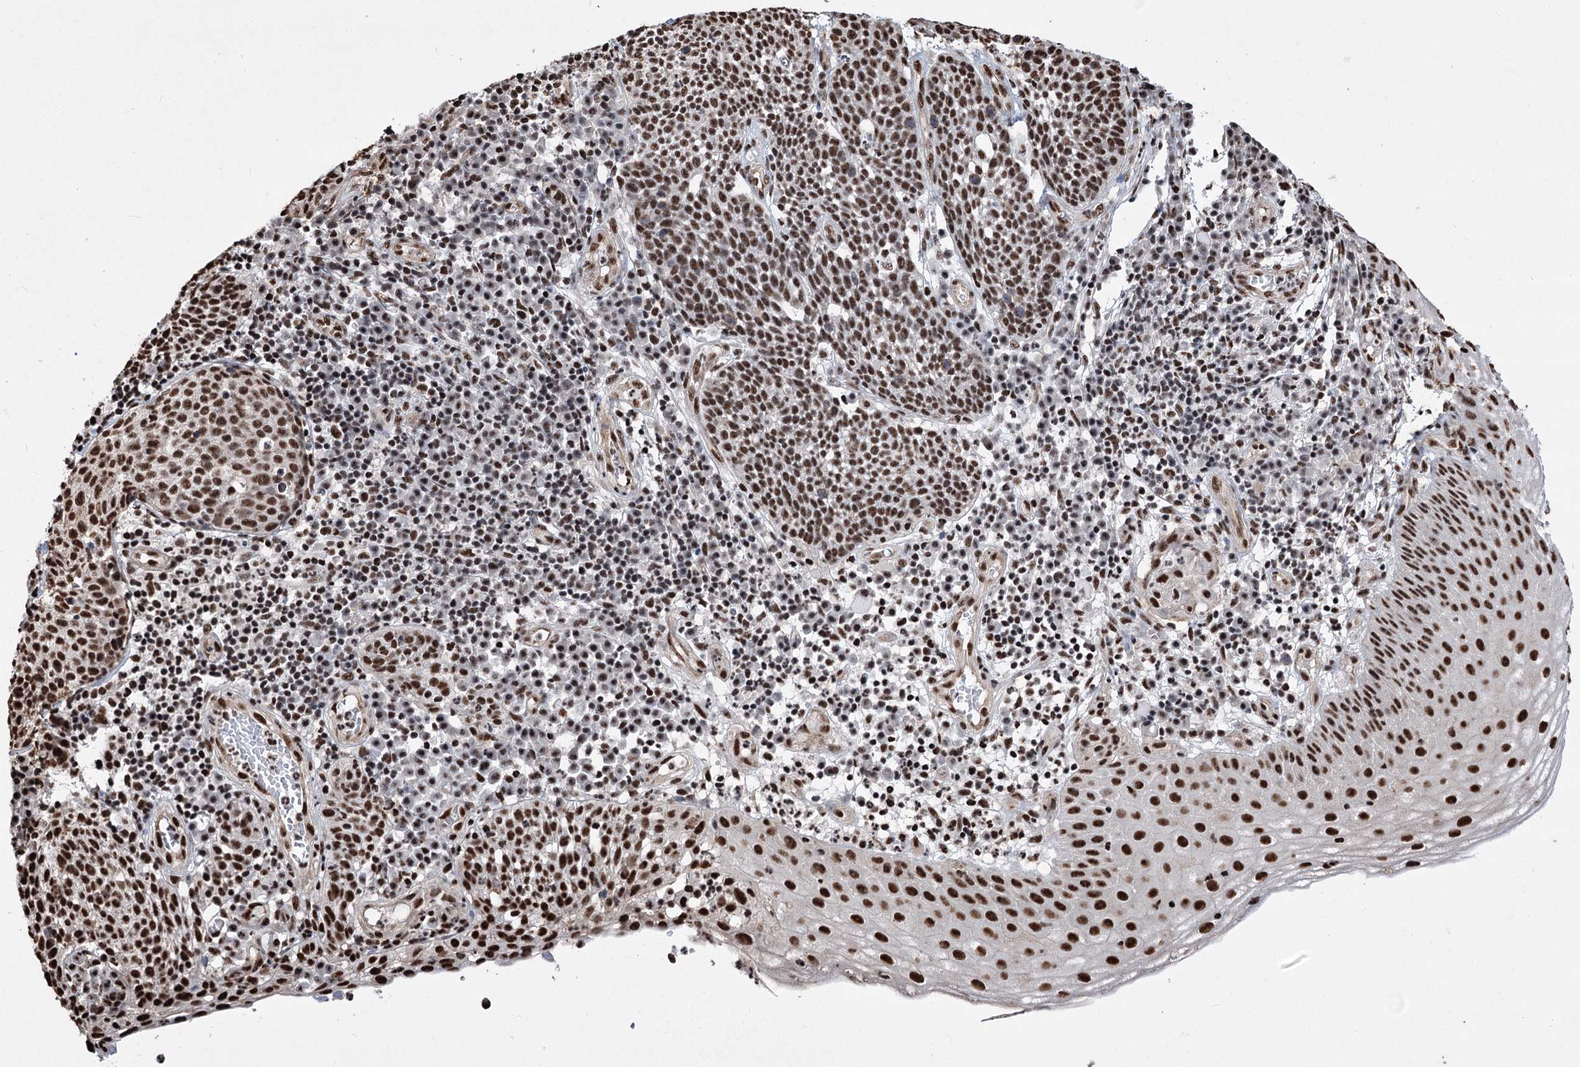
{"staining": {"intensity": "moderate", "quantity": ">75%", "location": "nuclear"}, "tissue": "cervical cancer", "cell_type": "Tumor cells", "image_type": "cancer", "snomed": [{"axis": "morphology", "description": "Squamous cell carcinoma, NOS"}, {"axis": "topography", "description": "Cervix"}], "caption": "Protein expression analysis of human cervical cancer (squamous cell carcinoma) reveals moderate nuclear expression in approximately >75% of tumor cells. The staining was performed using DAB (3,3'-diaminobenzidine), with brown indicating positive protein expression. Nuclei are stained blue with hematoxylin.", "gene": "CHMP7", "patient": {"sex": "female", "age": 34}}